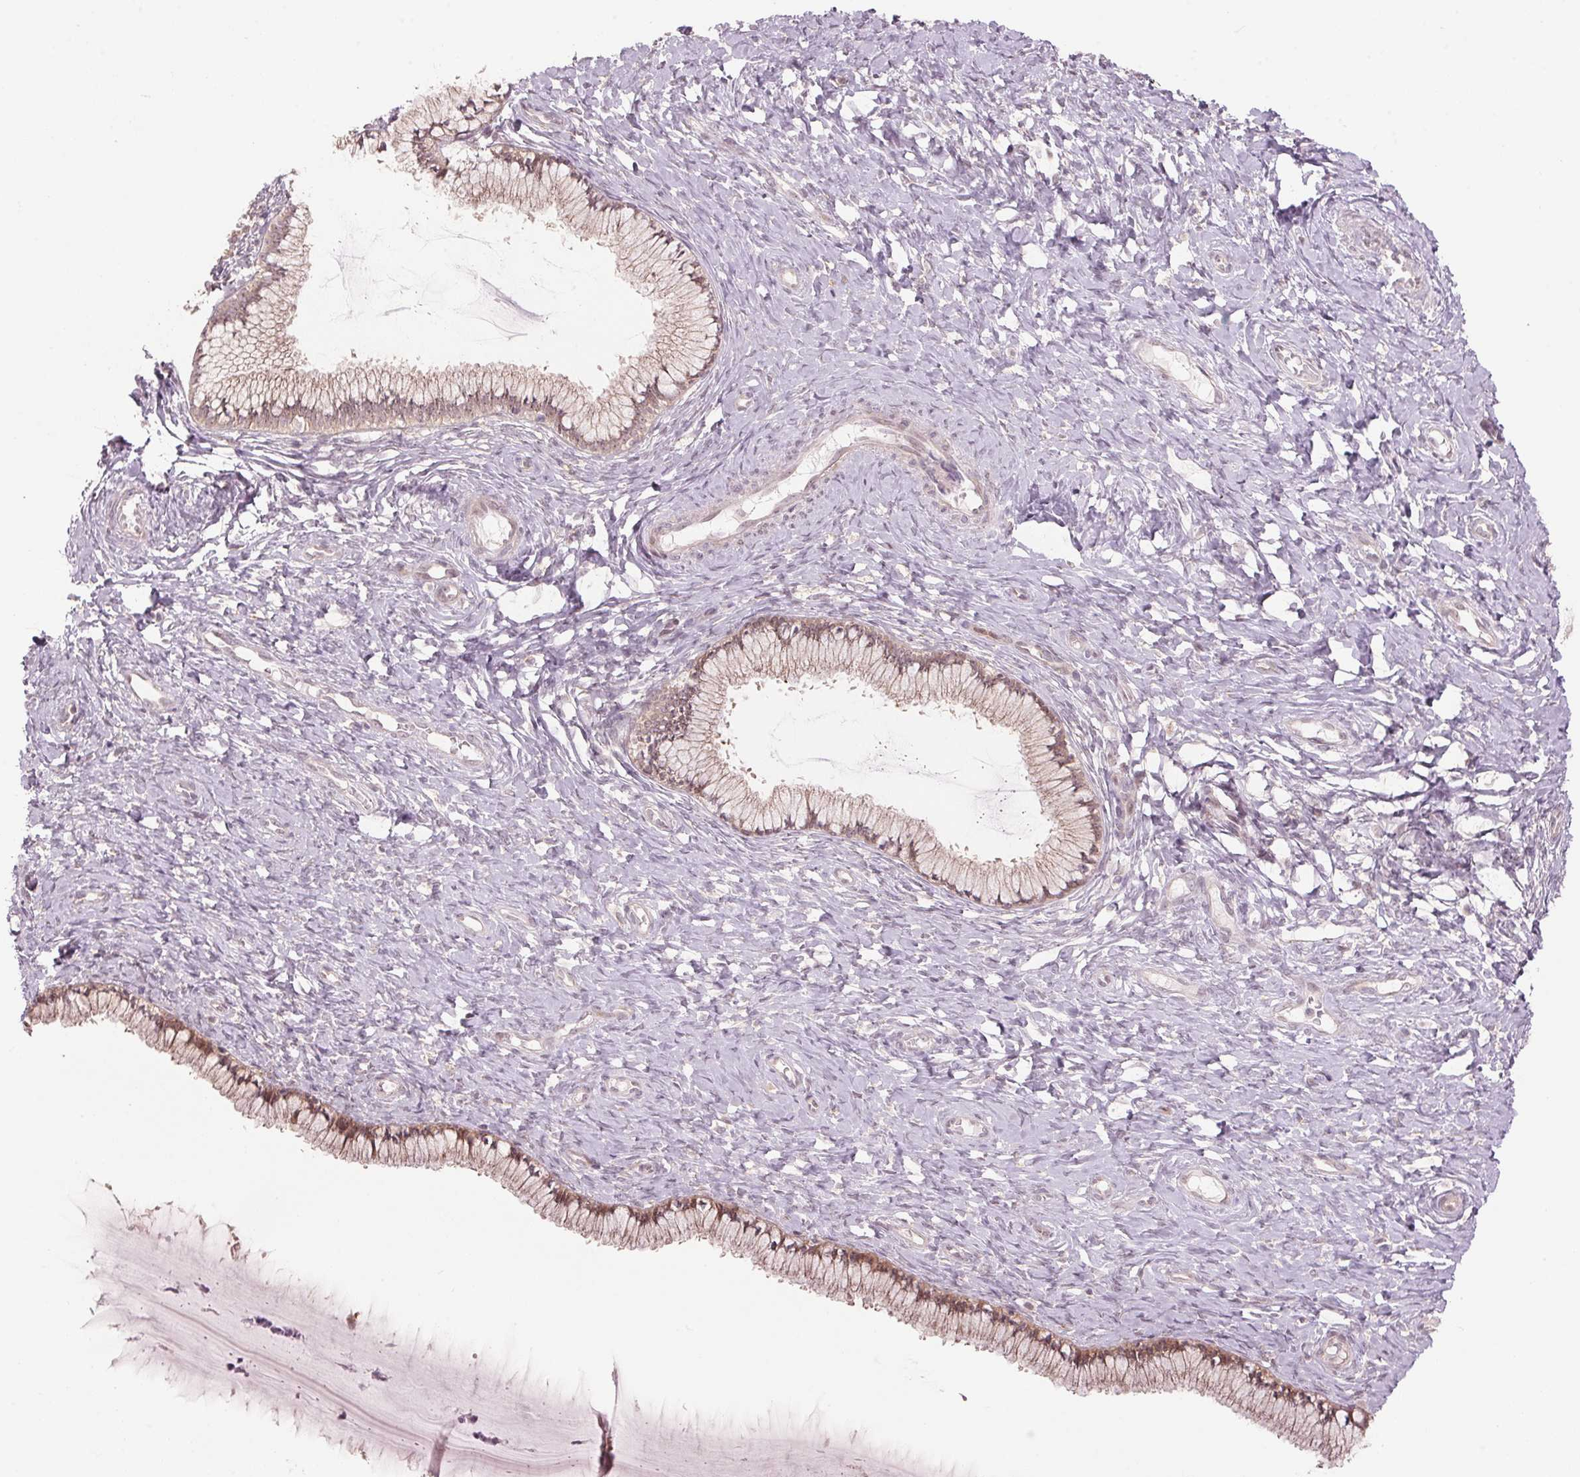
{"staining": {"intensity": "weak", "quantity": ">75%", "location": "cytoplasmic/membranous,nuclear"}, "tissue": "cervix", "cell_type": "Glandular cells", "image_type": "normal", "snomed": [{"axis": "morphology", "description": "Normal tissue, NOS"}, {"axis": "topography", "description": "Cervix"}], "caption": "Protein expression analysis of benign cervix exhibits weak cytoplasmic/membranous,nuclear staining in approximately >75% of glandular cells.", "gene": "TMED6", "patient": {"sex": "female", "age": 37}}